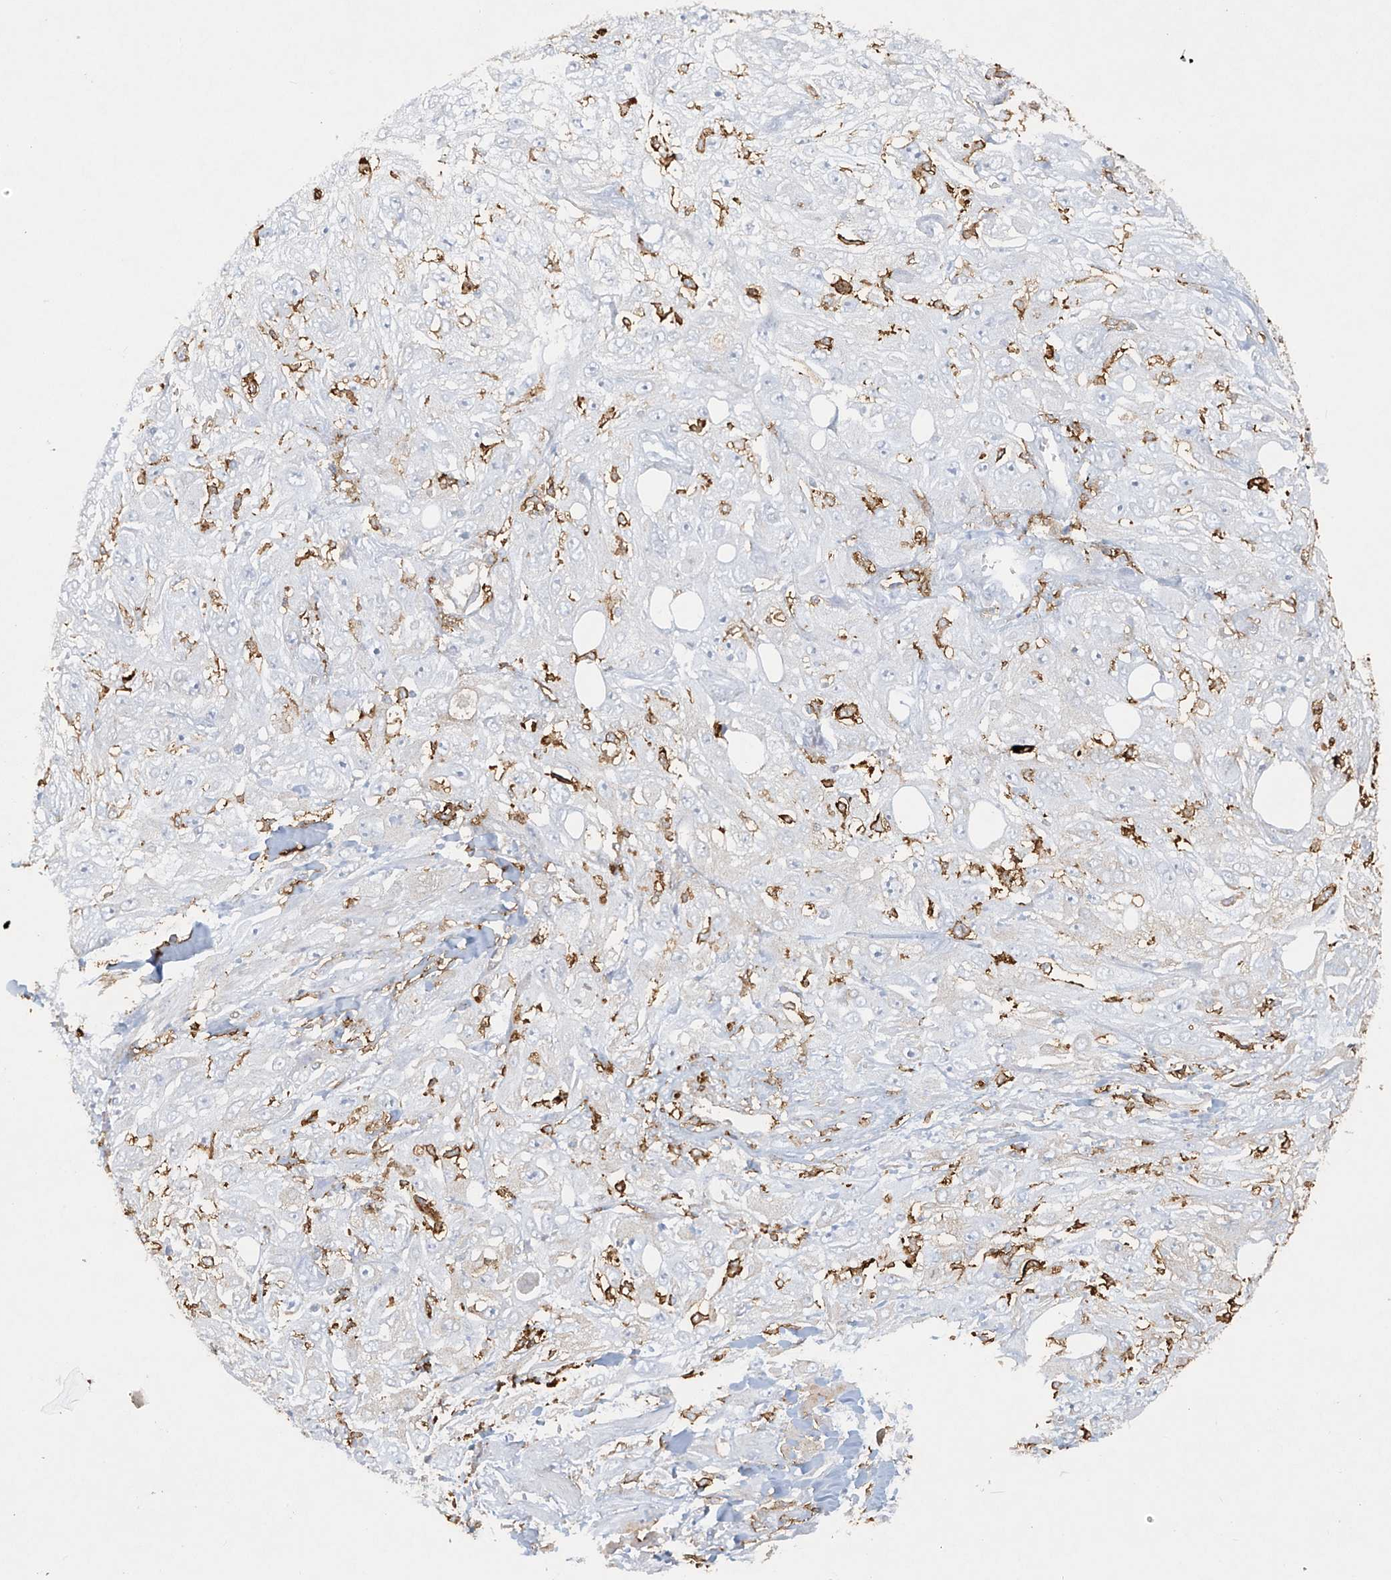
{"staining": {"intensity": "negative", "quantity": "none", "location": "none"}, "tissue": "skin cancer", "cell_type": "Tumor cells", "image_type": "cancer", "snomed": [{"axis": "morphology", "description": "Squamous cell carcinoma, NOS"}, {"axis": "topography", "description": "Skin"}], "caption": "Tumor cells are negative for brown protein staining in skin squamous cell carcinoma.", "gene": "FCGR3A", "patient": {"sex": "male", "age": 75}}